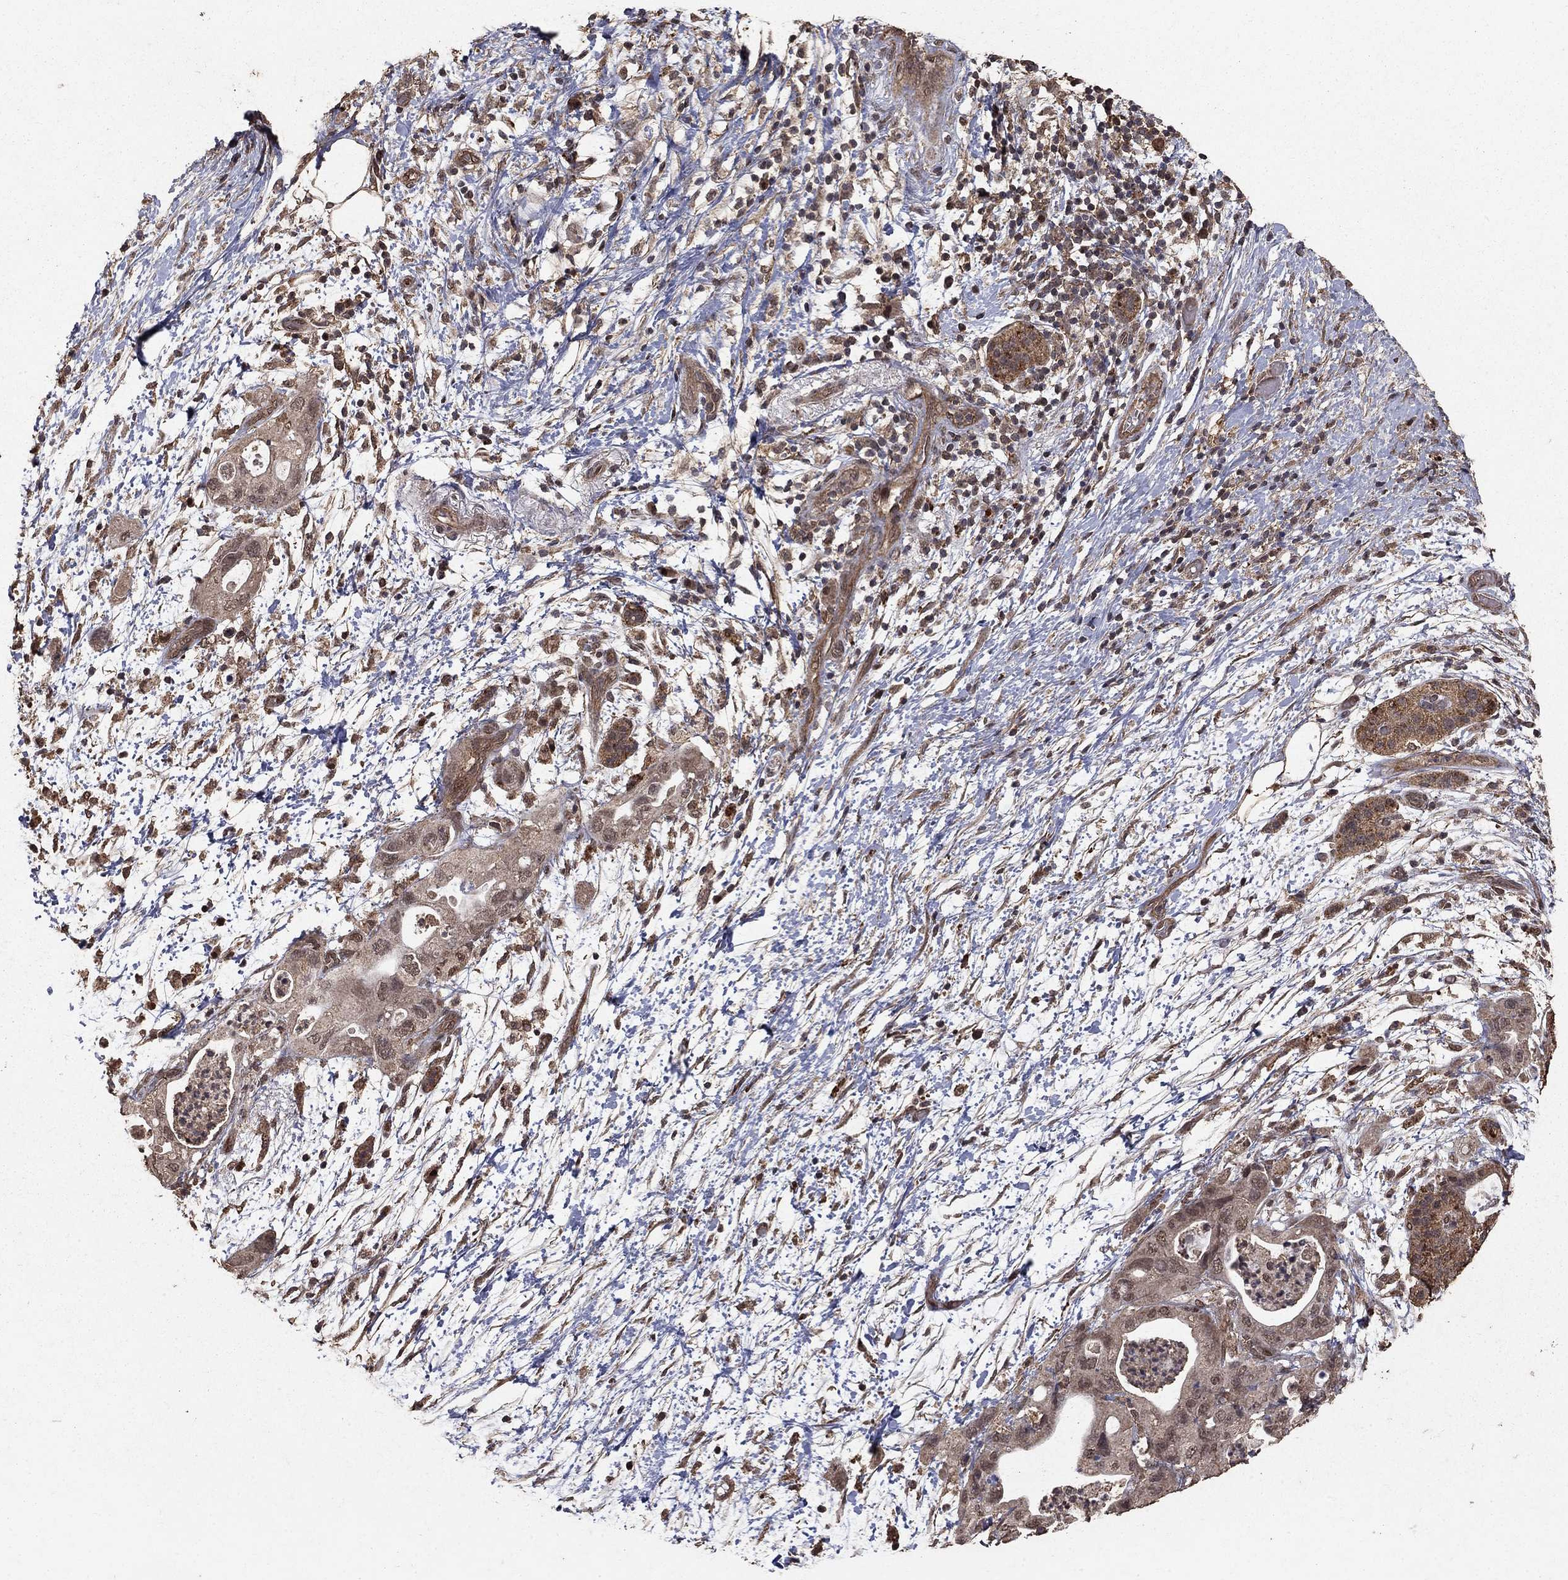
{"staining": {"intensity": "weak", "quantity": "25%-75%", "location": "cytoplasmic/membranous"}, "tissue": "pancreatic cancer", "cell_type": "Tumor cells", "image_type": "cancer", "snomed": [{"axis": "morphology", "description": "Adenocarcinoma, NOS"}, {"axis": "topography", "description": "Pancreas"}], "caption": "Protein staining exhibits weak cytoplasmic/membranous positivity in approximately 25%-75% of tumor cells in pancreatic cancer.", "gene": "PRDM1", "patient": {"sex": "female", "age": 72}}